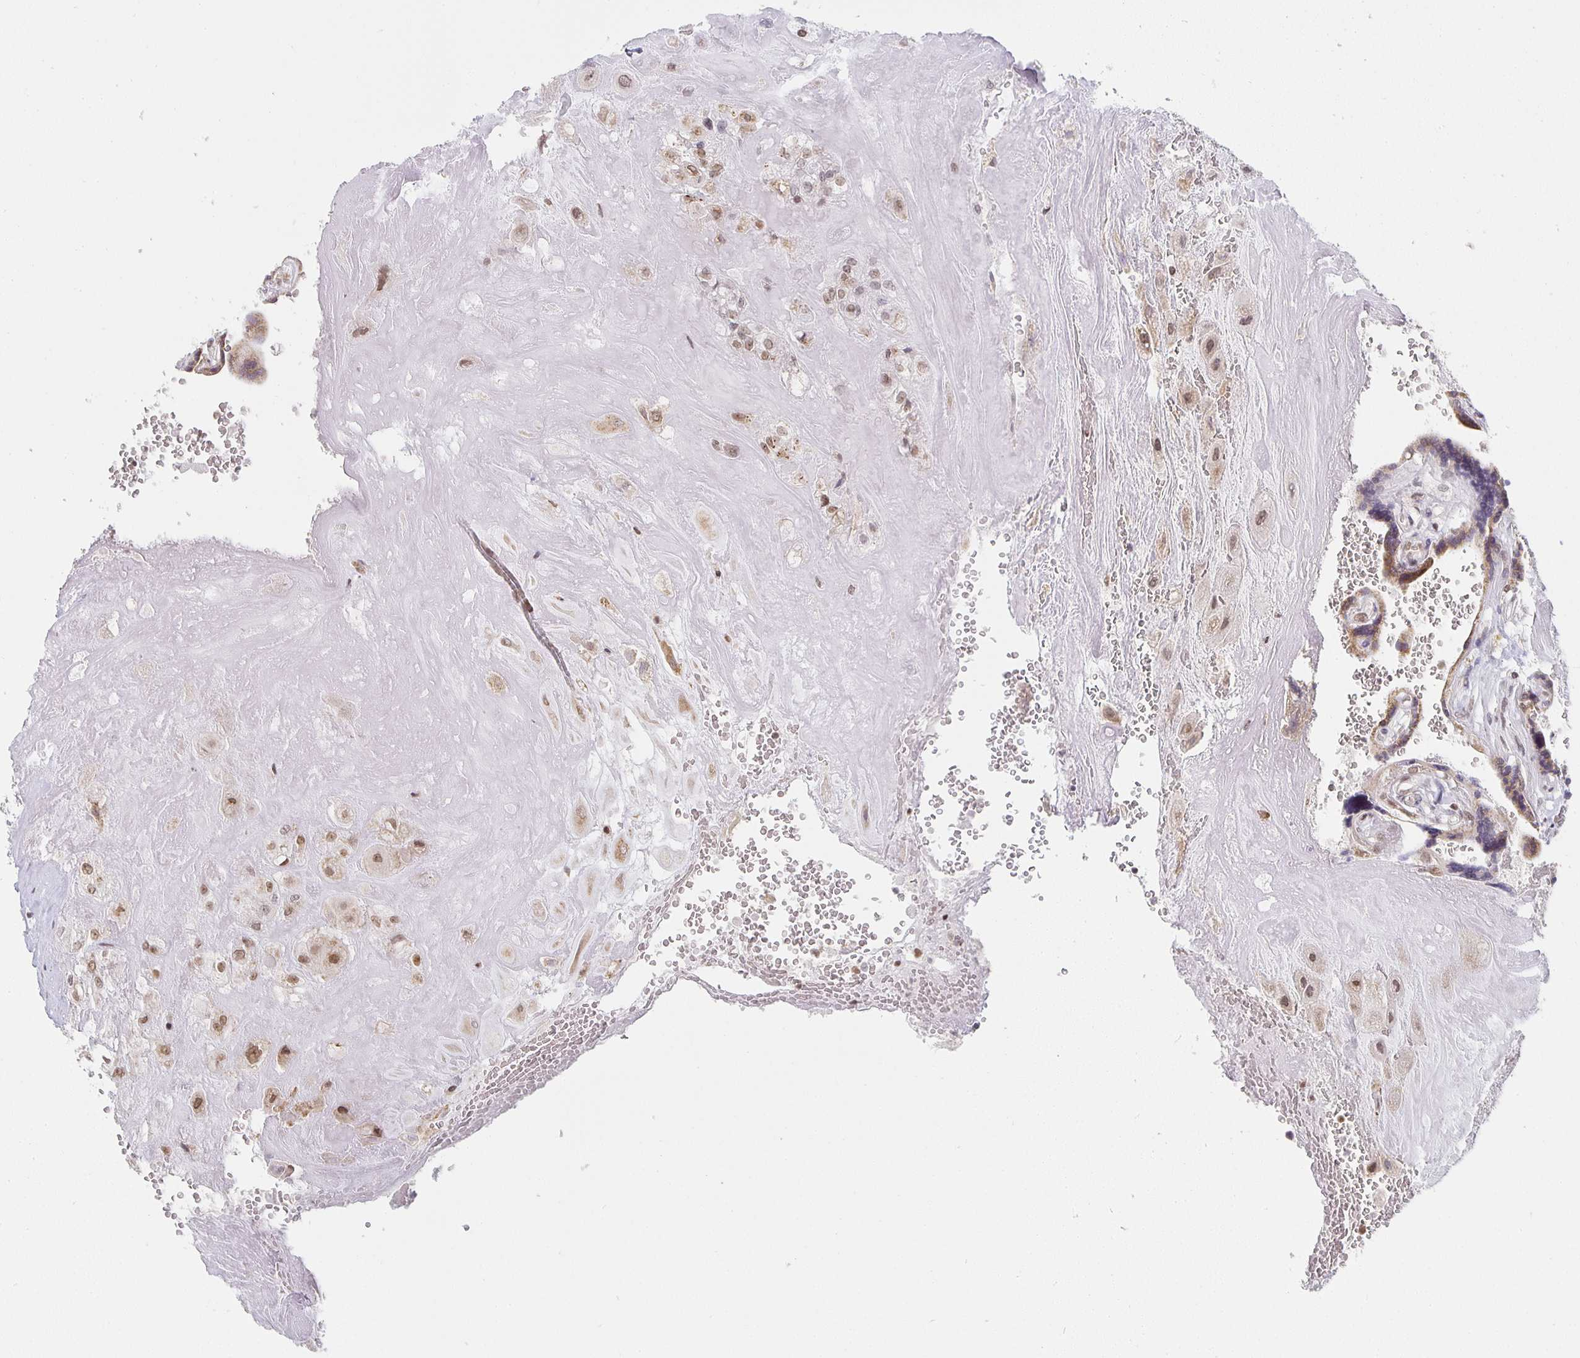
{"staining": {"intensity": "moderate", "quantity": "25%-75%", "location": "cytoplasmic/membranous,nuclear"}, "tissue": "placenta", "cell_type": "Decidual cells", "image_type": "normal", "snomed": [{"axis": "morphology", "description": "Normal tissue, NOS"}, {"axis": "topography", "description": "Placenta"}], "caption": "Normal placenta was stained to show a protein in brown. There is medium levels of moderate cytoplasmic/membranous,nuclear staining in about 25%-75% of decidual cells. The staining was performed using DAB (3,3'-diaminobenzidine) to visualize the protein expression in brown, while the nuclei were stained in blue with hematoxylin (Magnification: 20x).", "gene": "SMARCA2", "patient": {"sex": "female", "age": 32}}